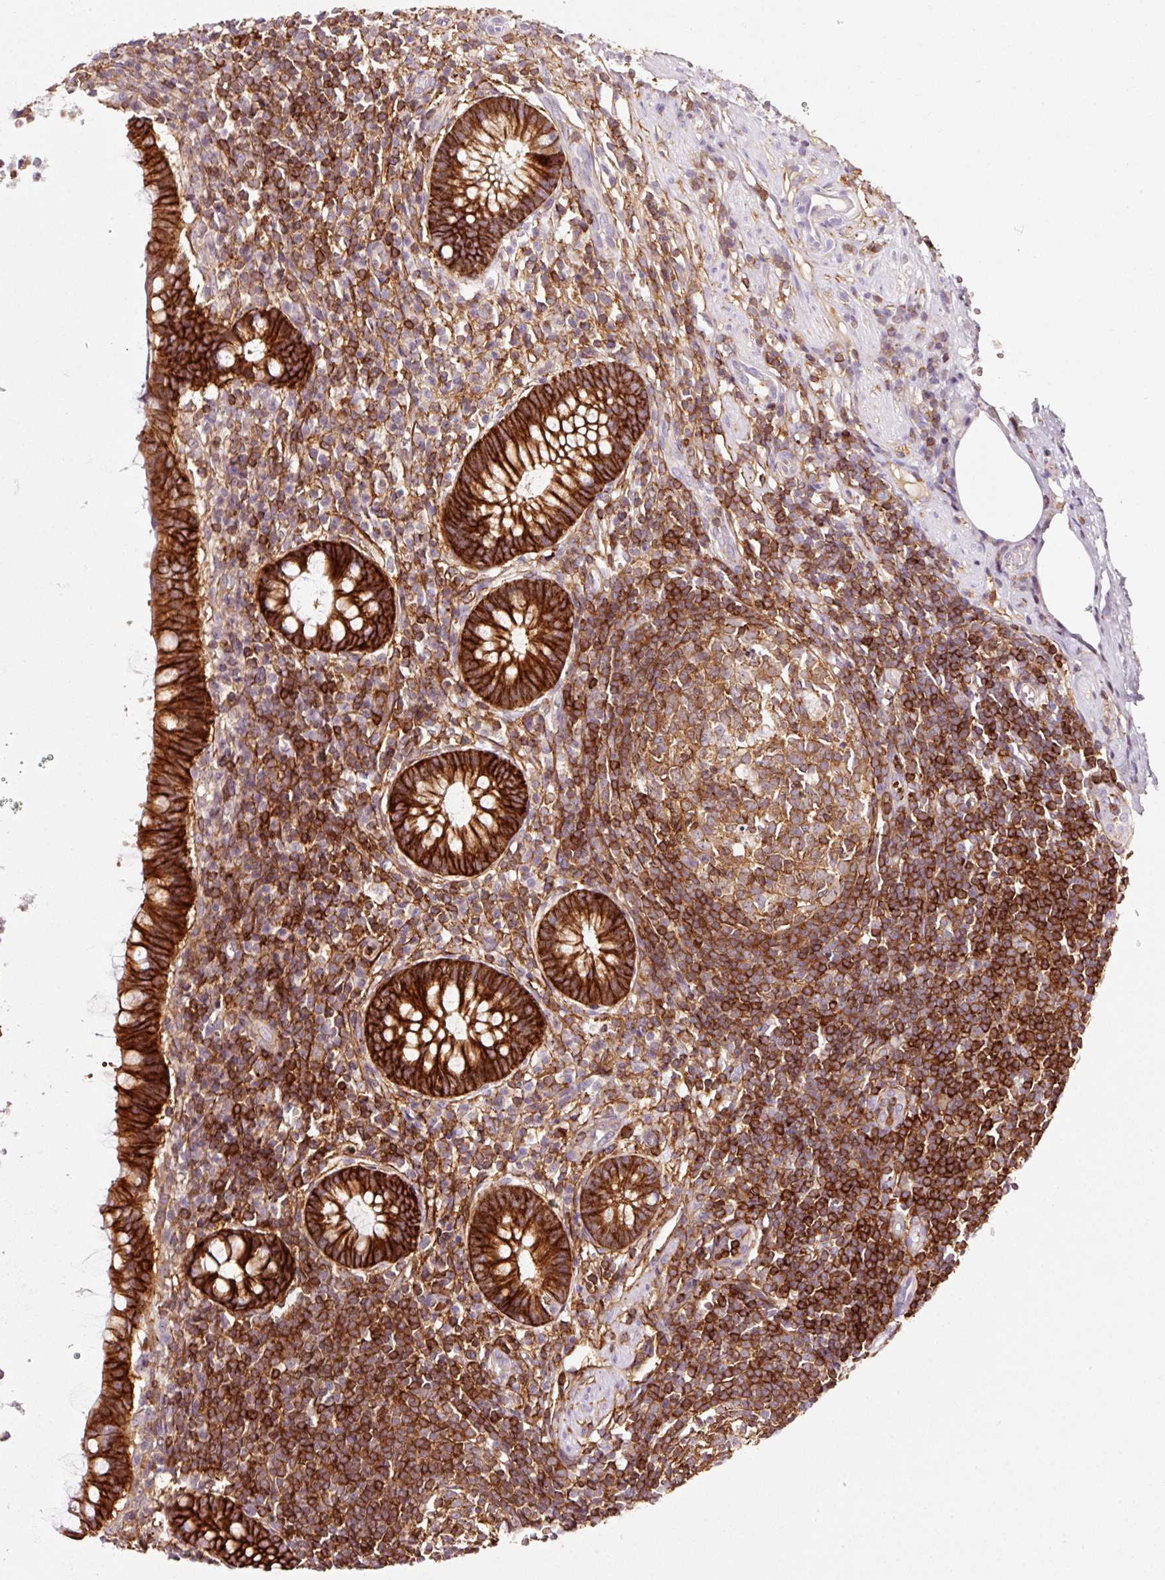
{"staining": {"intensity": "strong", "quantity": ">75%", "location": "cytoplasmic/membranous"}, "tissue": "appendix", "cell_type": "Glandular cells", "image_type": "normal", "snomed": [{"axis": "morphology", "description": "Normal tissue, NOS"}, {"axis": "topography", "description": "Appendix"}], "caption": "IHC of unremarkable human appendix displays high levels of strong cytoplasmic/membranous expression in approximately >75% of glandular cells.", "gene": "ADD3", "patient": {"sex": "female", "age": 56}}